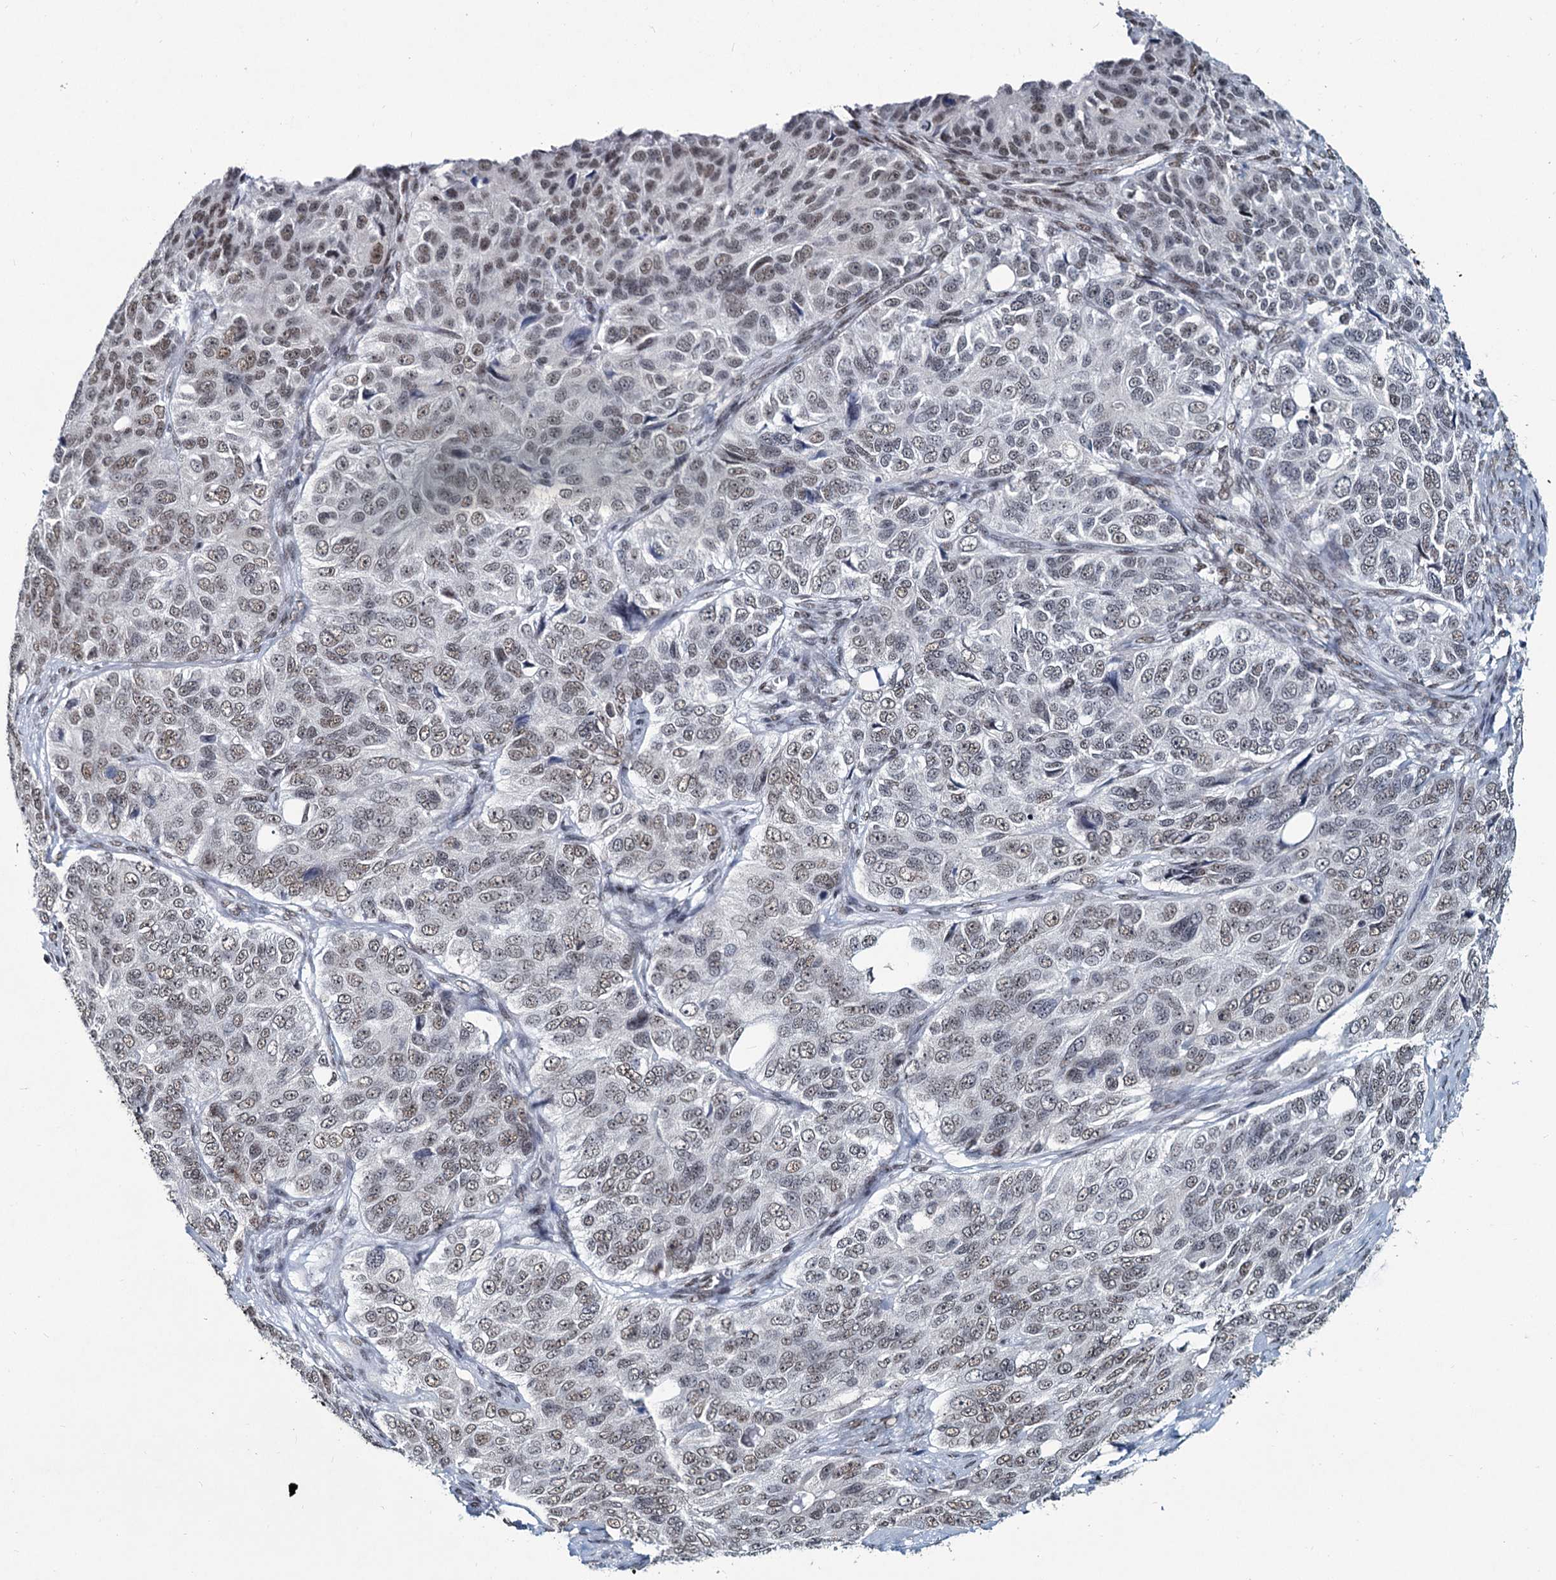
{"staining": {"intensity": "weak", "quantity": ">75%", "location": "nuclear"}, "tissue": "ovarian cancer", "cell_type": "Tumor cells", "image_type": "cancer", "snomed": [{"axis": "morphology", "description": "Carcinoma, endometroid"}, {"axis": "topography", "description": "Ovary"}], "caption": "Ovarian cancer stained with DAB (3,3'-diaminobenzidine) IHC shows low levels of weak nuclear expression in approximately >75% of tumor cells.", "gene": "METTL14", "patient": {"sex": "female", "age": 51}}